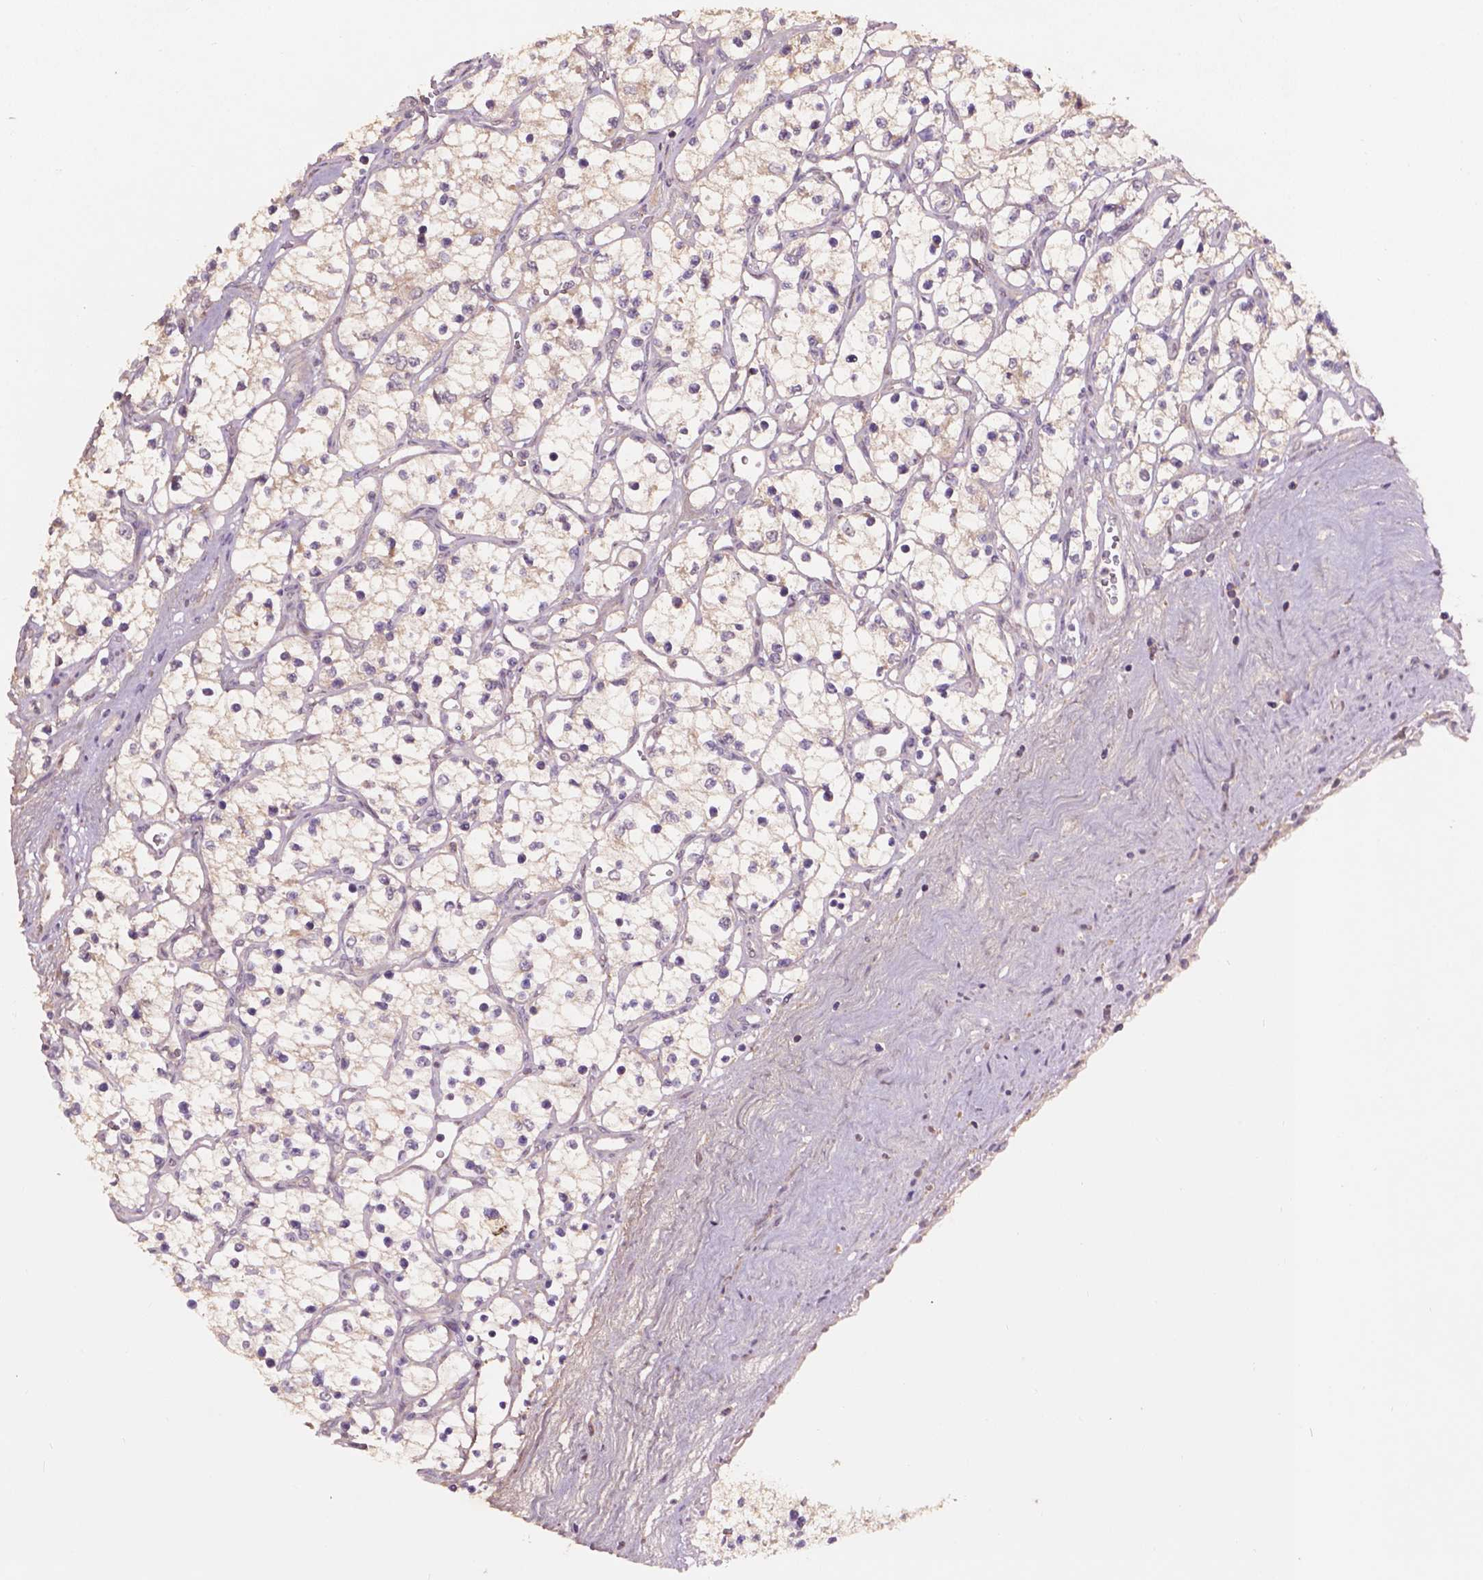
{"staining": {"intensity": "negative", "quantity": "none", "location": "none"}, "tissue": "renal cancer", "cell_type": "Tumor cells", "image_type": "cancer", "snomed": [{"axis": "morphology", "description": "Adenocarcinoma, NOS"}, {"axis": "topography", "description": "Kidney"}], "caption": "Image shows no protein positivity in tumor cells of renal adenocarcinoma tissue.", "gene": "SOX17", "patient": {"sex": "female", "age": 69}}